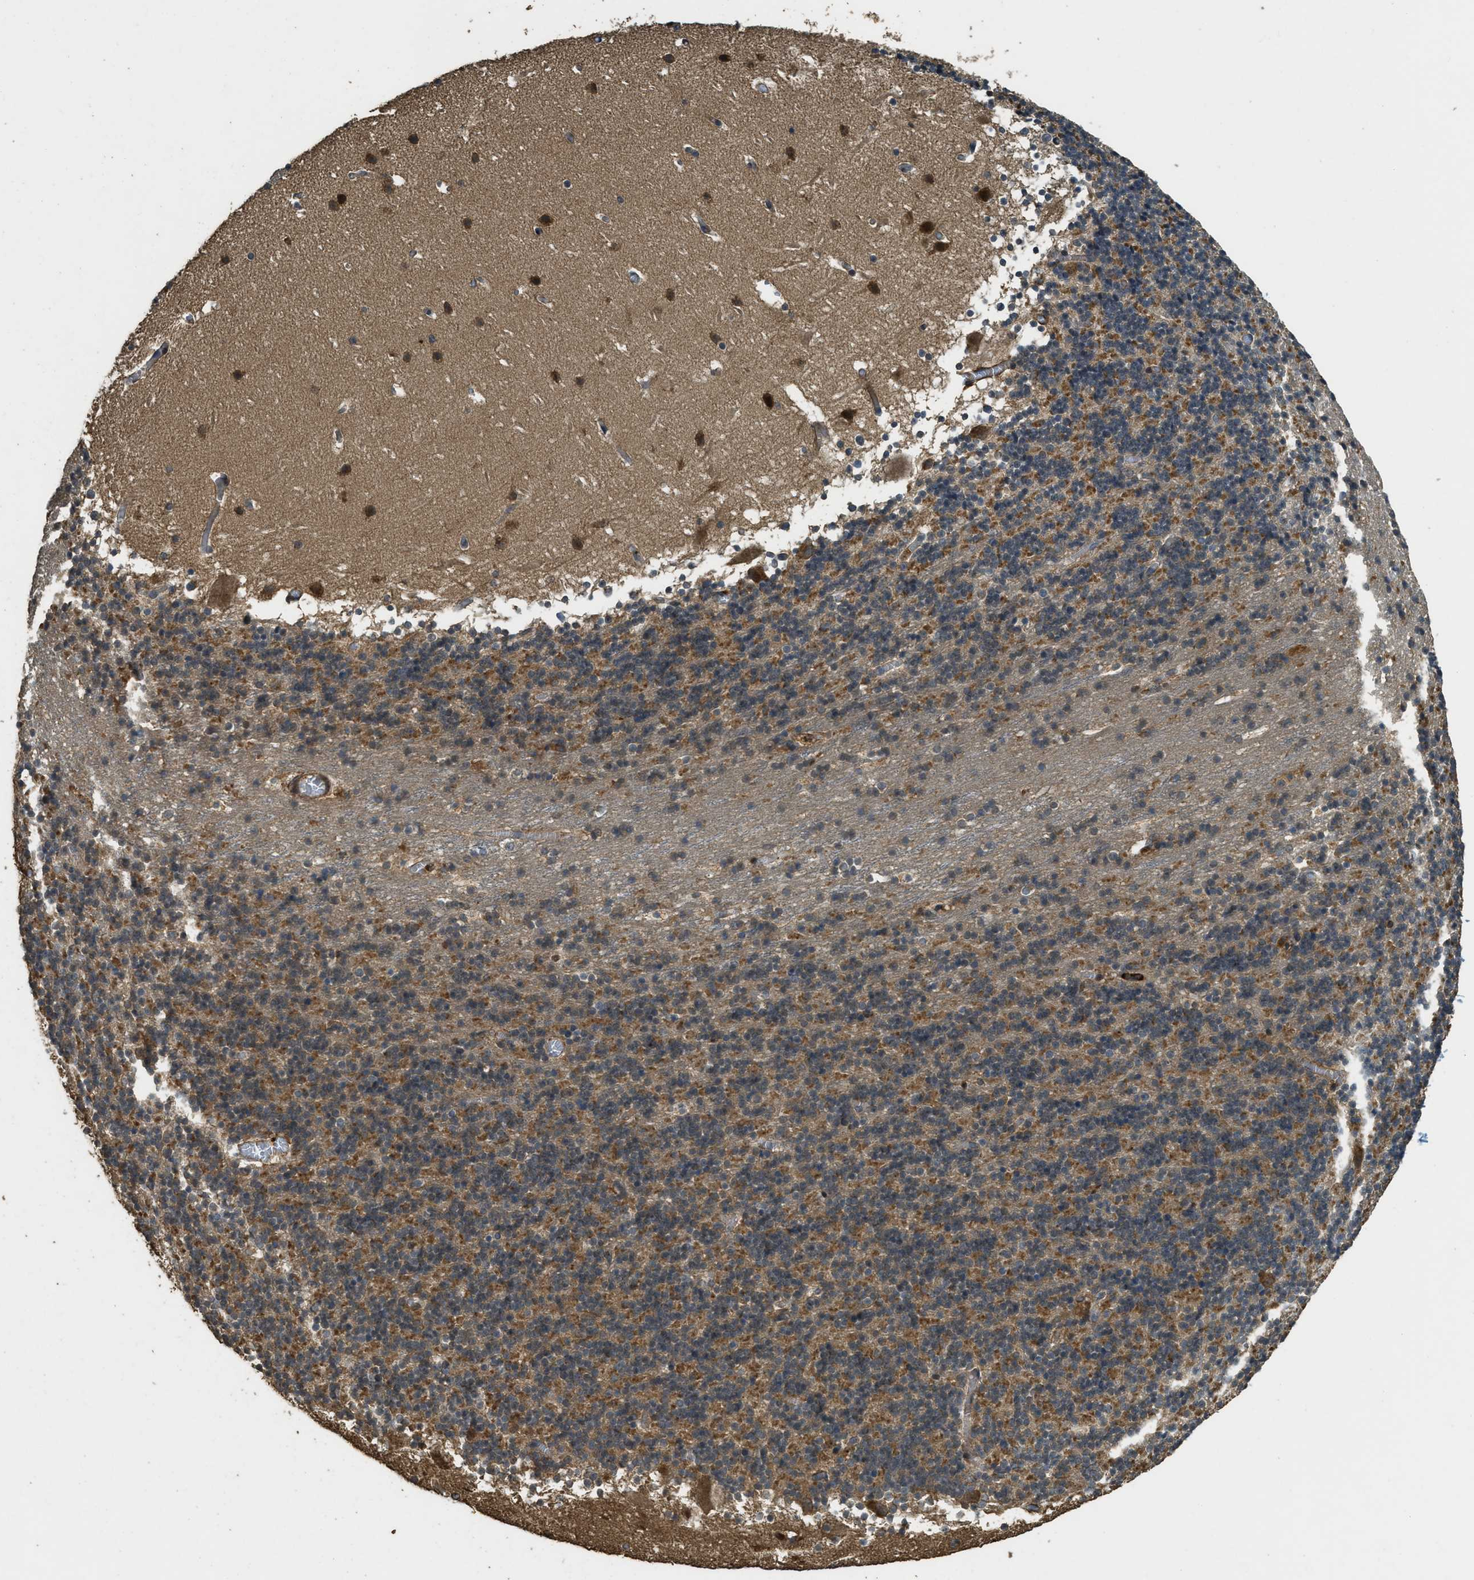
{"staining": {"intensity": "moderate", "quantity": ">75%", "location": "cytoplasmic/membranous"}, "tissue": "cerebellum", "cell_type": "Cells in granular layer", "image_type": "normal", "snomed": [{"axis": "morphology", "description": "Normal tissue, NOS"}, {"axis": "topography", "description": "Cerebellum"}], "caption": "A micrograph showing moderate cytoplasmic/membranous positivity in approximately >75% of cells in granular layer in normal cerebellum, as visualized by brown immunohistochemical staining.", "gene": "PPP6R3", "patient": {"sex": "male", "age": 45}}